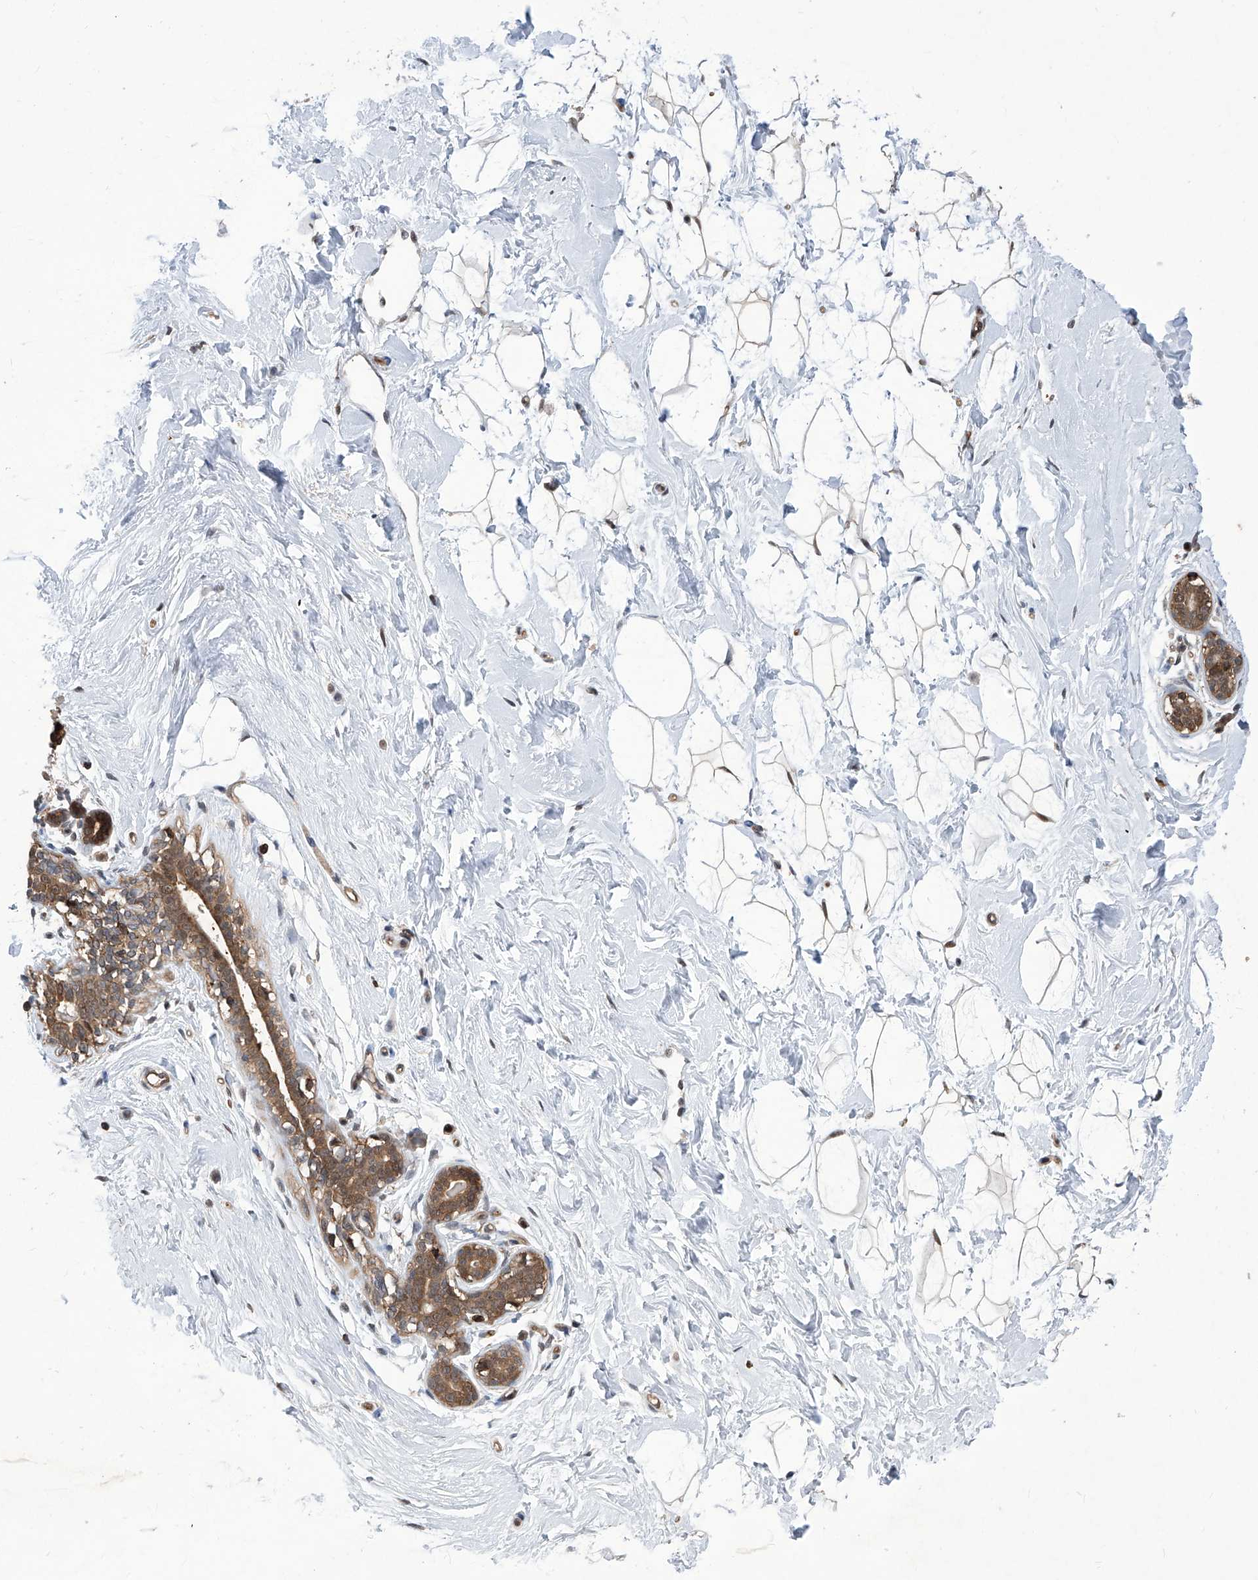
{"staining": {"intensity": "moderate", "quantity": "25%-75%", "location": "cytoplasmic/membranous,nuclear"}, "tissue": "breast", "cell_type": "Adipocytes", "image_type": "normal", "snomed": [{"axis": "morphology", "description": "Normal tissue, NOS"}, {"axis": "morphology", "description": "Adenoma, NOS"}, {"axis": "topography", "description": "Breast"}], "caption": "Normal breast was stained to show a protein in brown. There is medium levels of moderate cytoplasmic/membranous,nuclear staining in about 25%-75% of adipocytes. (DAB = brown stain, brightfield microscopy at high magnification).", "gene": "PSMB1", "patient": {"sex": "female", "age": 23}}